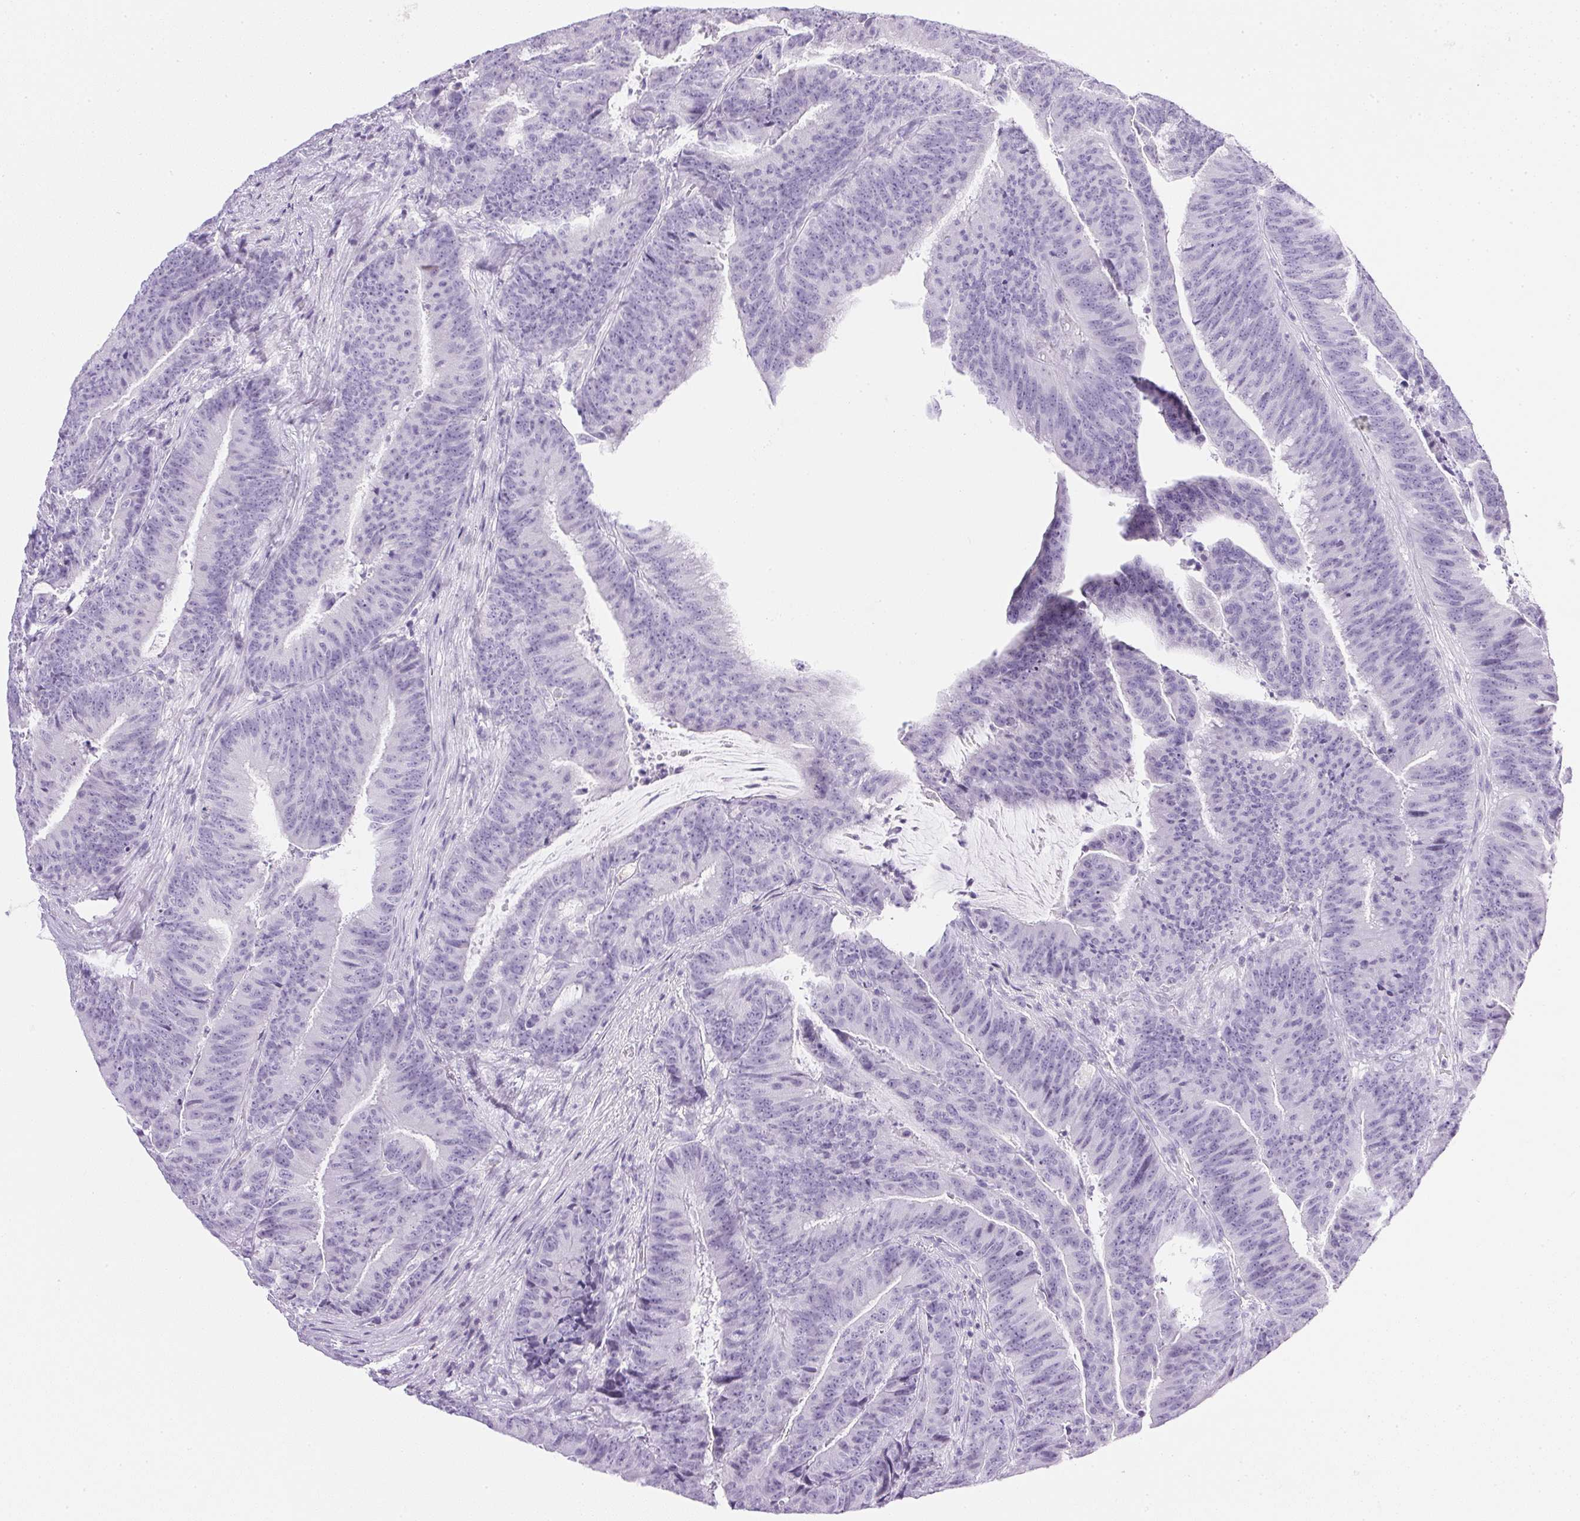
{"staining": {"intensity": "negative", "quantity": "none", "location": "none"}, "tissue": "colorectal cancer", "cell_type": "Tumor cells", "image_type": "cancer", "snomed": [{"axis": "morphology", "description": "Adenocarcinoma, NOS"}, {"axis": "topography", "description": "Colon"}], "caption": "There is no significant positivity in tumor cells of colorectal adenocarcinoma.", "gene": "CPB1", "patient": {"sex": "female", "age": 78}}